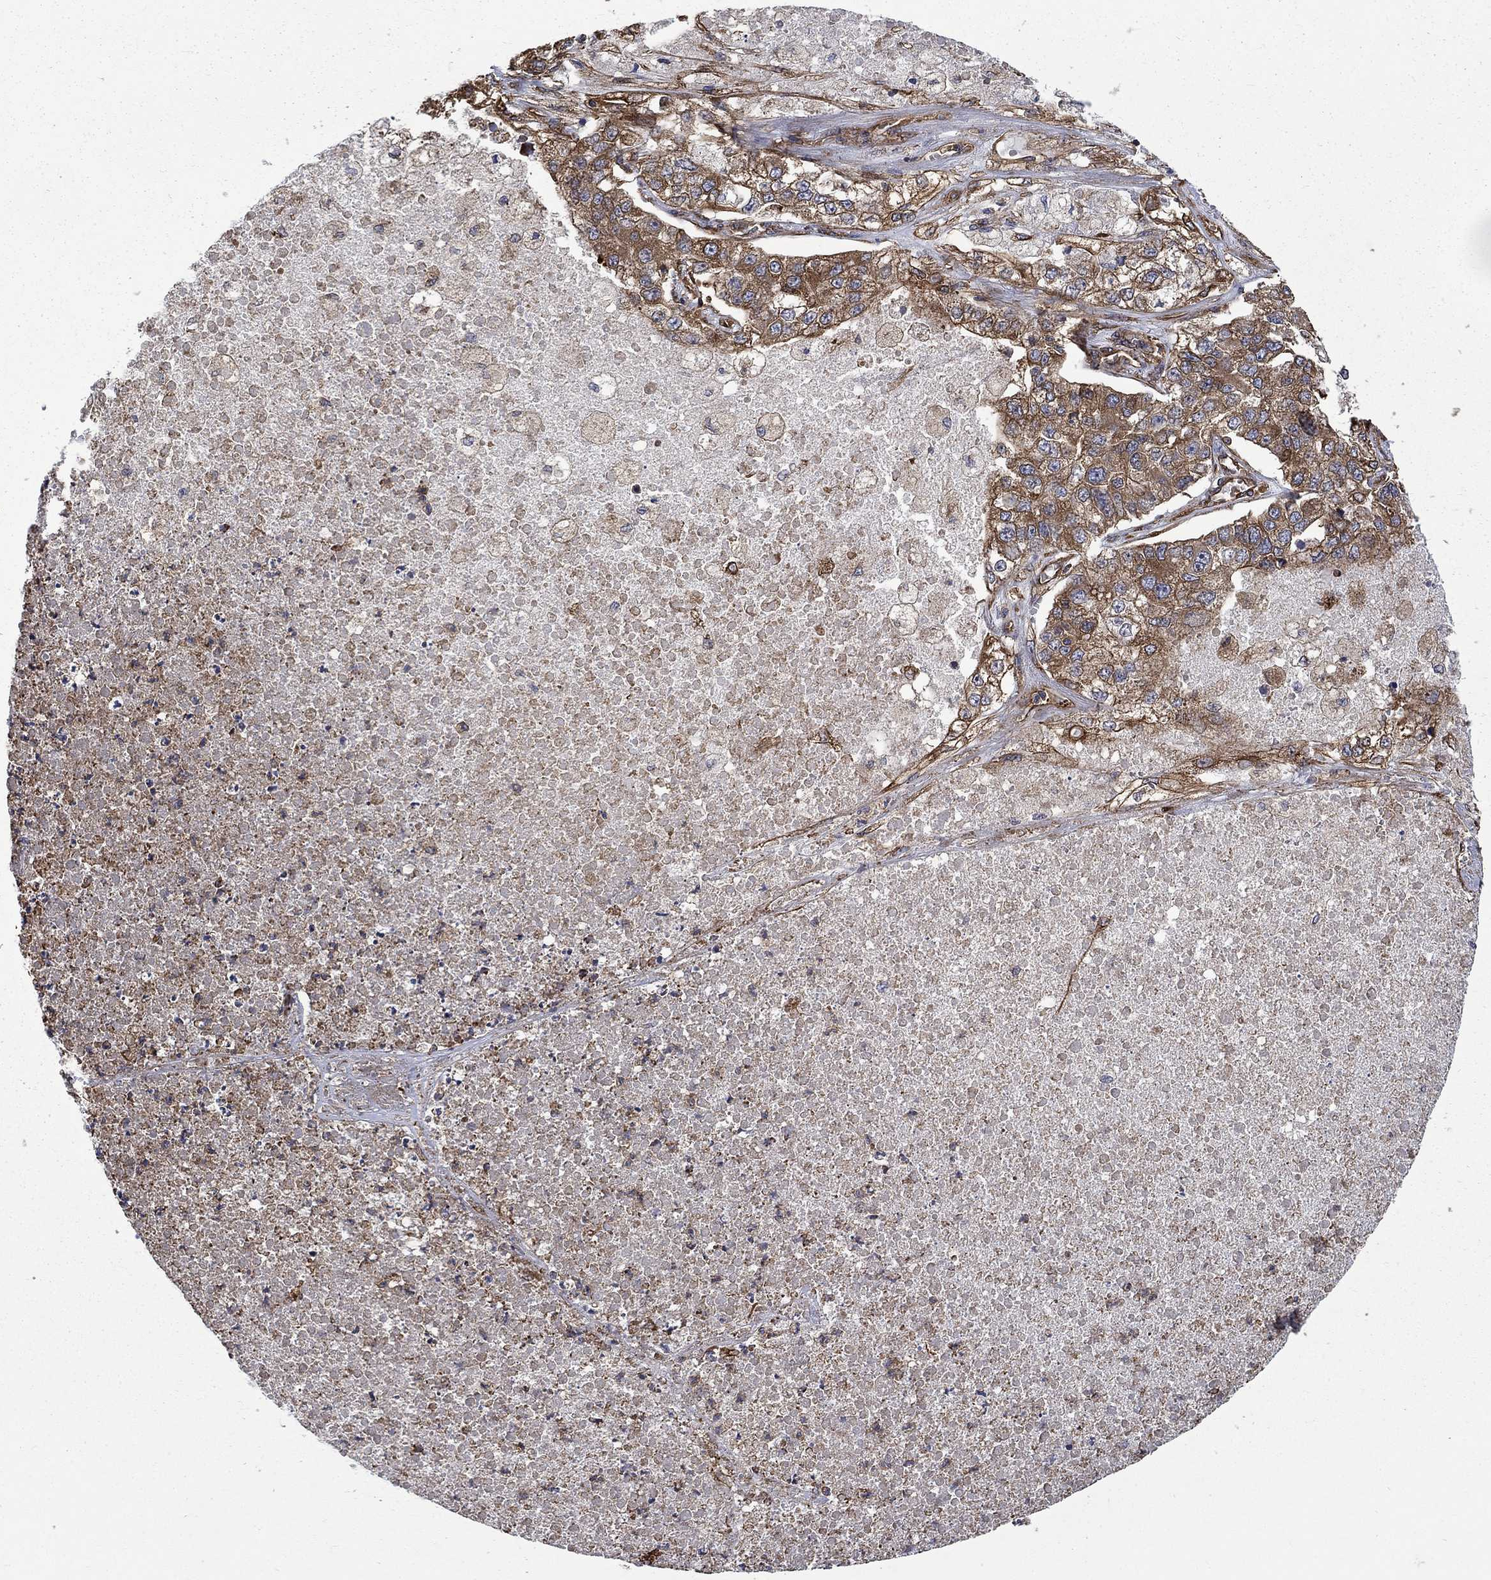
{"staining": {"intensity": "moderate", "quantity": ">75%", "location": "cytoplasmic/membranous"}, "tissue": "lung cancer", "cell_type": "Tumor cells", "image_type": "cancer", "snomed": [{"axis": "morphology", "description": "Adenocarcinoma, NOS"}, {"axis": "topography", "description": "Lung"}], "caption": "This is an image of immunohistochemistry staining of lung adenocarcinoma, which shows moderate positivity in the cytoplasmic/membranous of tumor cells.", "gene": "CUTC", "patient": {"sex": "male", "age": 49}}